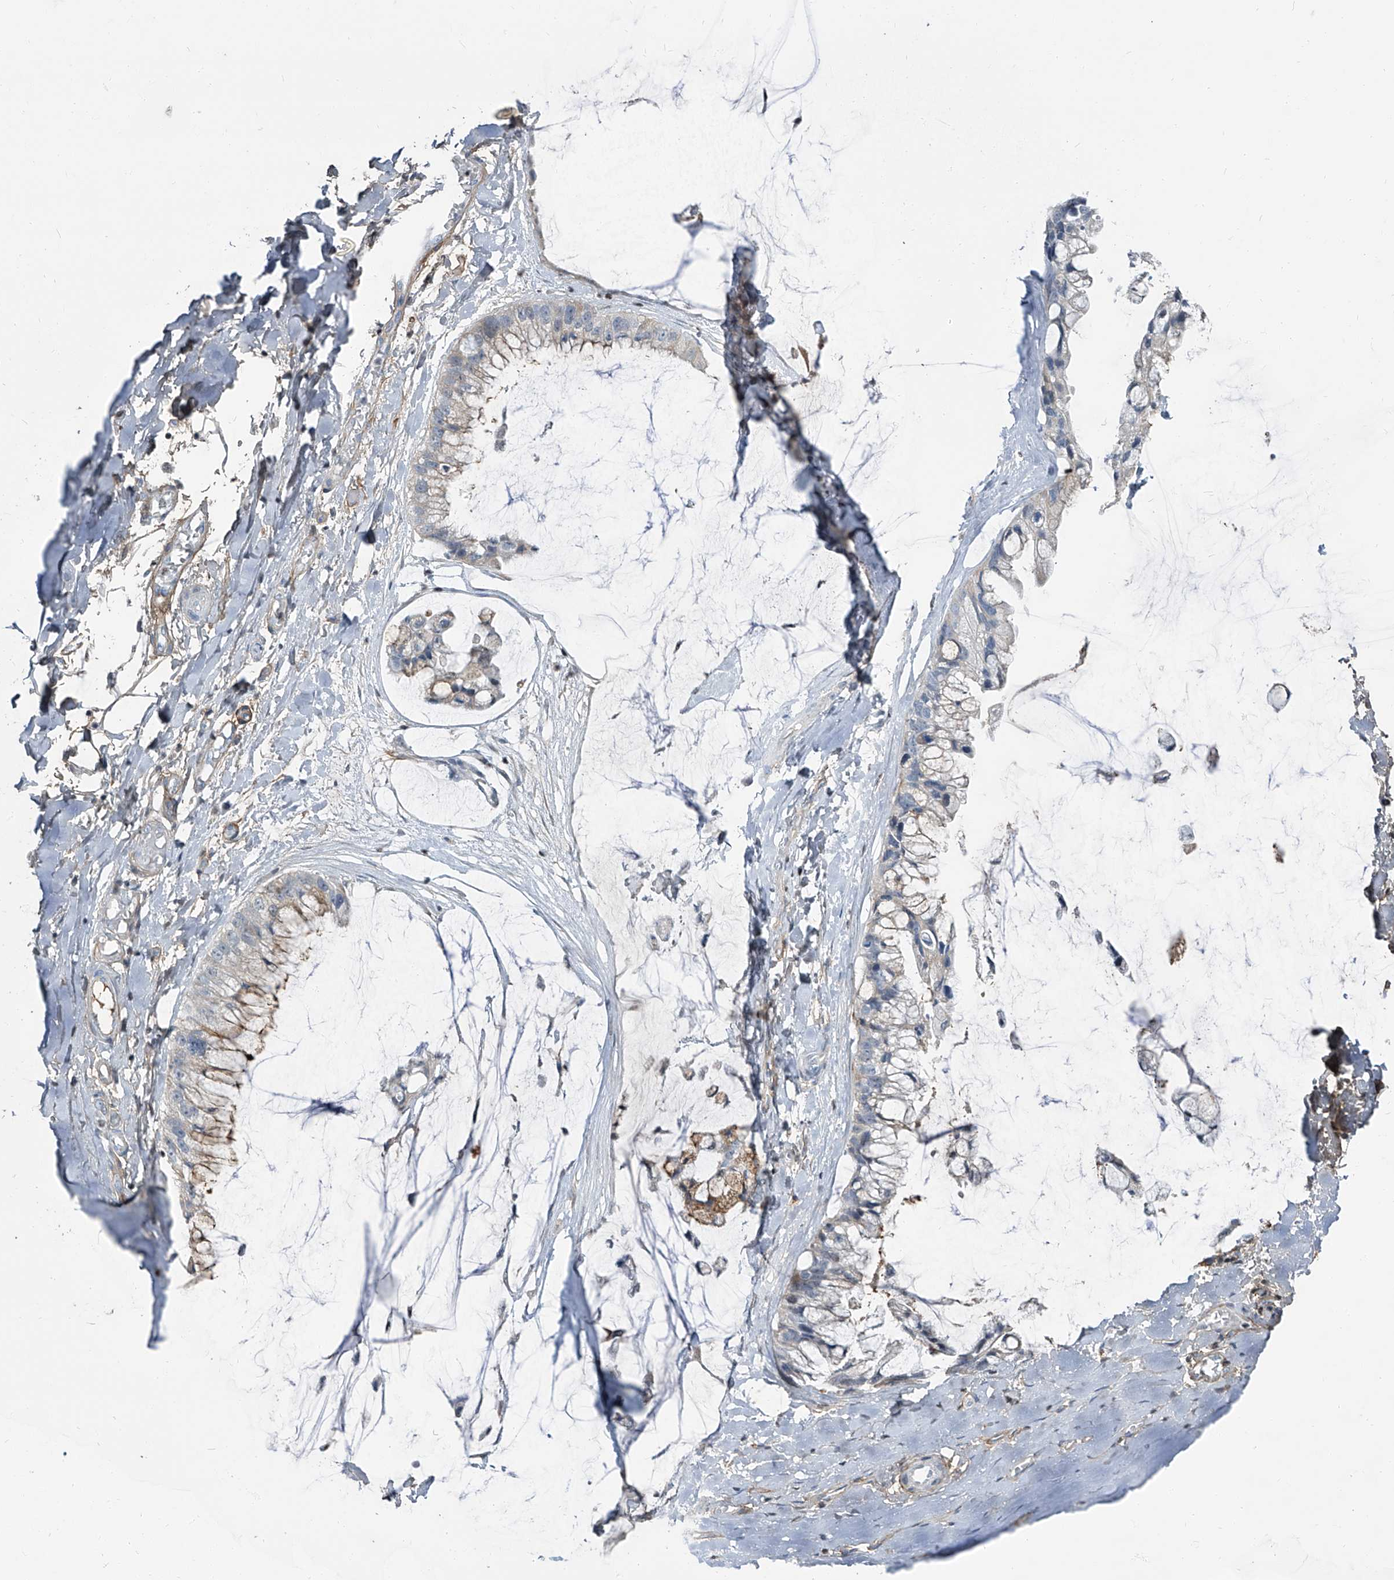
{"staining": {"intensity": "negative", "quantity": "none", "location": "none"}, "tissue": "ovarian cancer", "cell_type": "Tumor cells", "image_type": "cancer", "snomed": [{"axis": "morphology", "description": "Cystadenocarcinoma, mucinous, NOS"}, {"axis": "topography", "description": "Ovary"}], "caption": "The histopathology image reveals no staining of tumor cells in ovarian cancer (mucinous cystadenocarcinoma).", "gene": "HOXA3", "patient": {"sex": "female", "age": 39}}